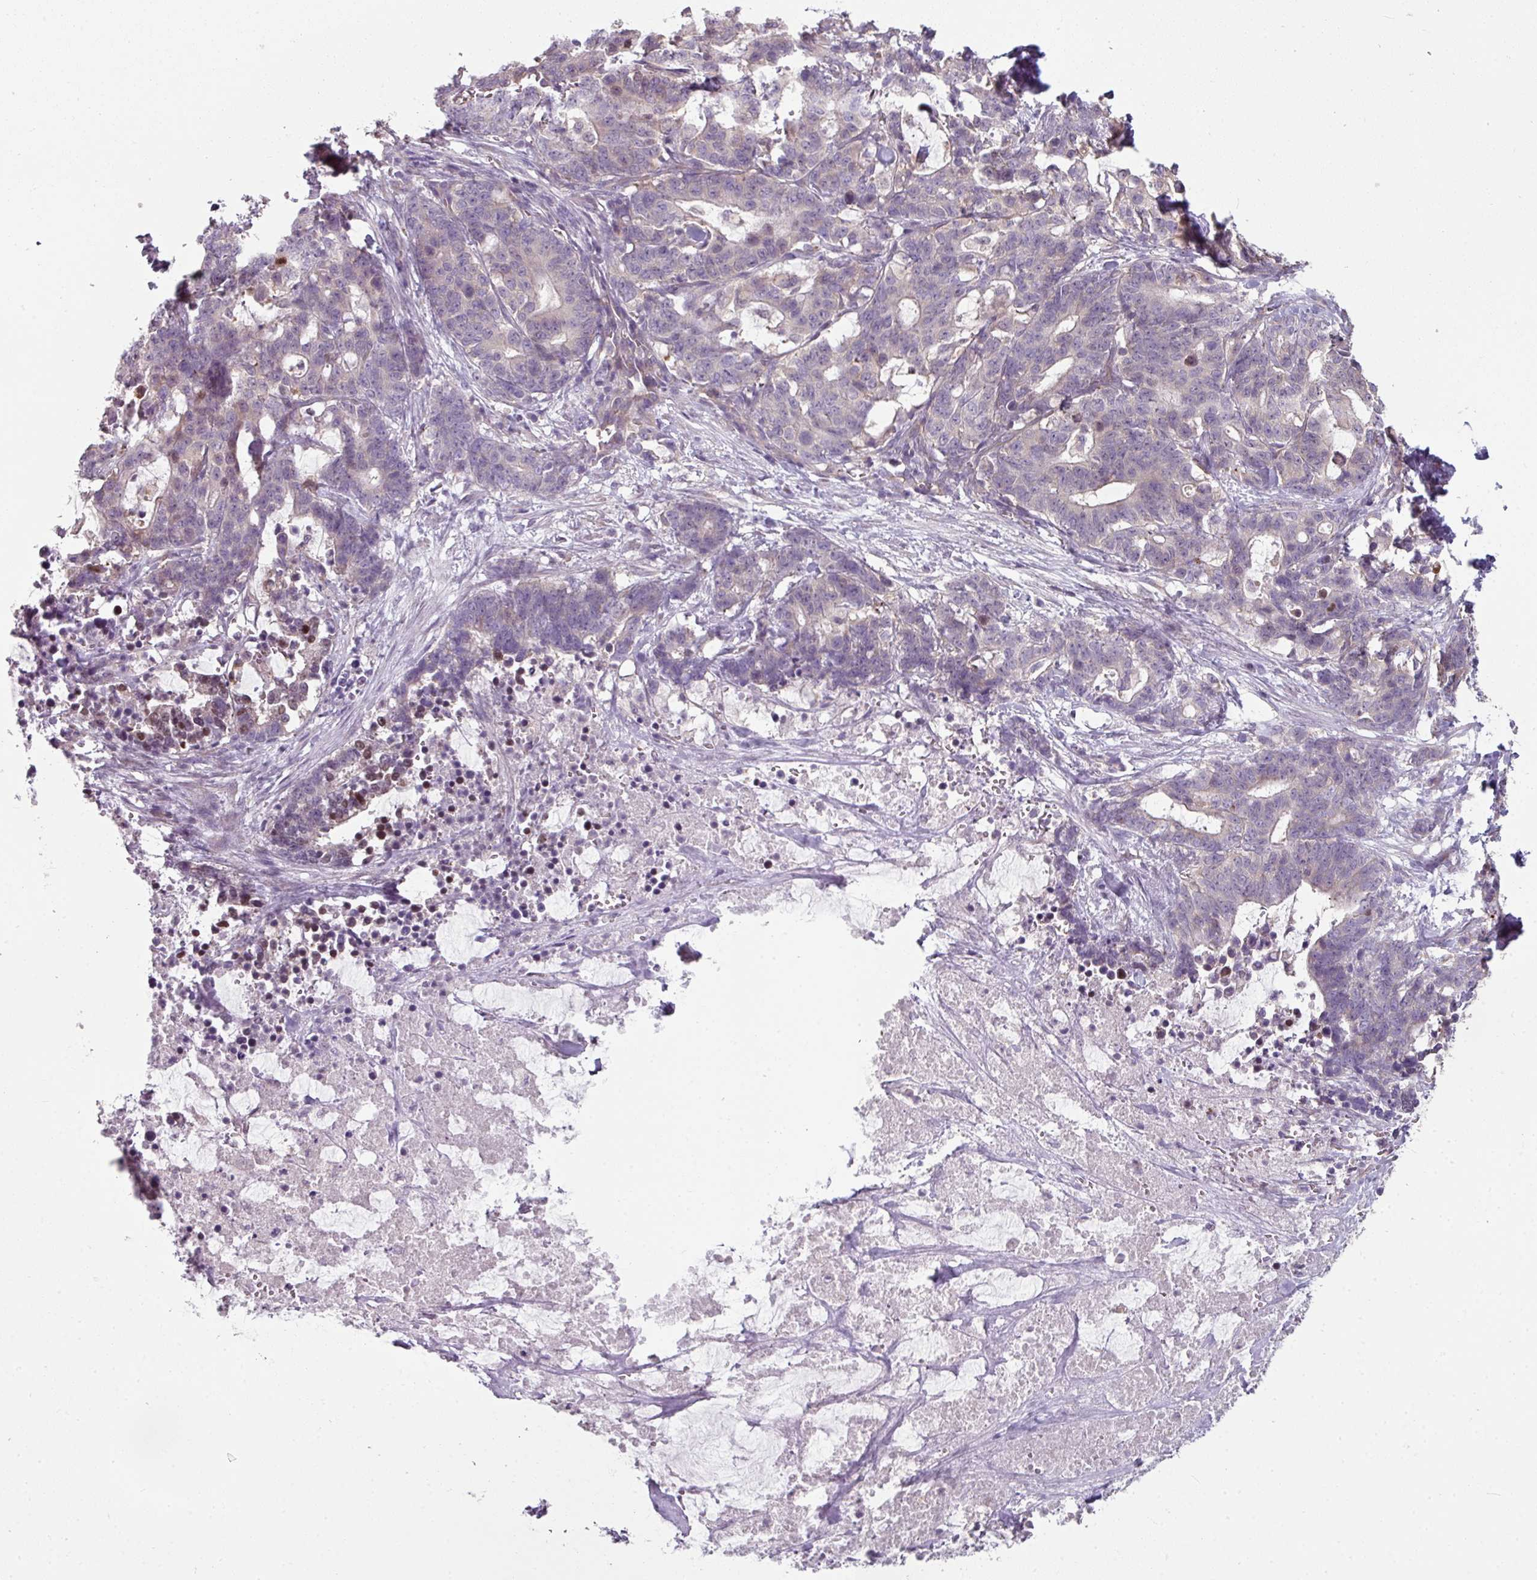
{"staining": {"intensity": "negative", "quantity": "none", "location": "none"}, "tissue": "stomach cancer", "cell_type": "Tumor cells", "image_type": "cancer", "snomed": [{"axis": "morphology", "description": "Normal tissue, NOS"}, {"axis": "morphology", "description": "Adenocarcinoma, NOS"}, {"axis": "topography", "description": "Stomach"}], "caption": "The IHC photomicrograph has no significant expression in tumor cells of adenocarcinoma (stomach) tissue.", "gene": "C19orf33", "patient": {"sex": "female", "age": 64}}